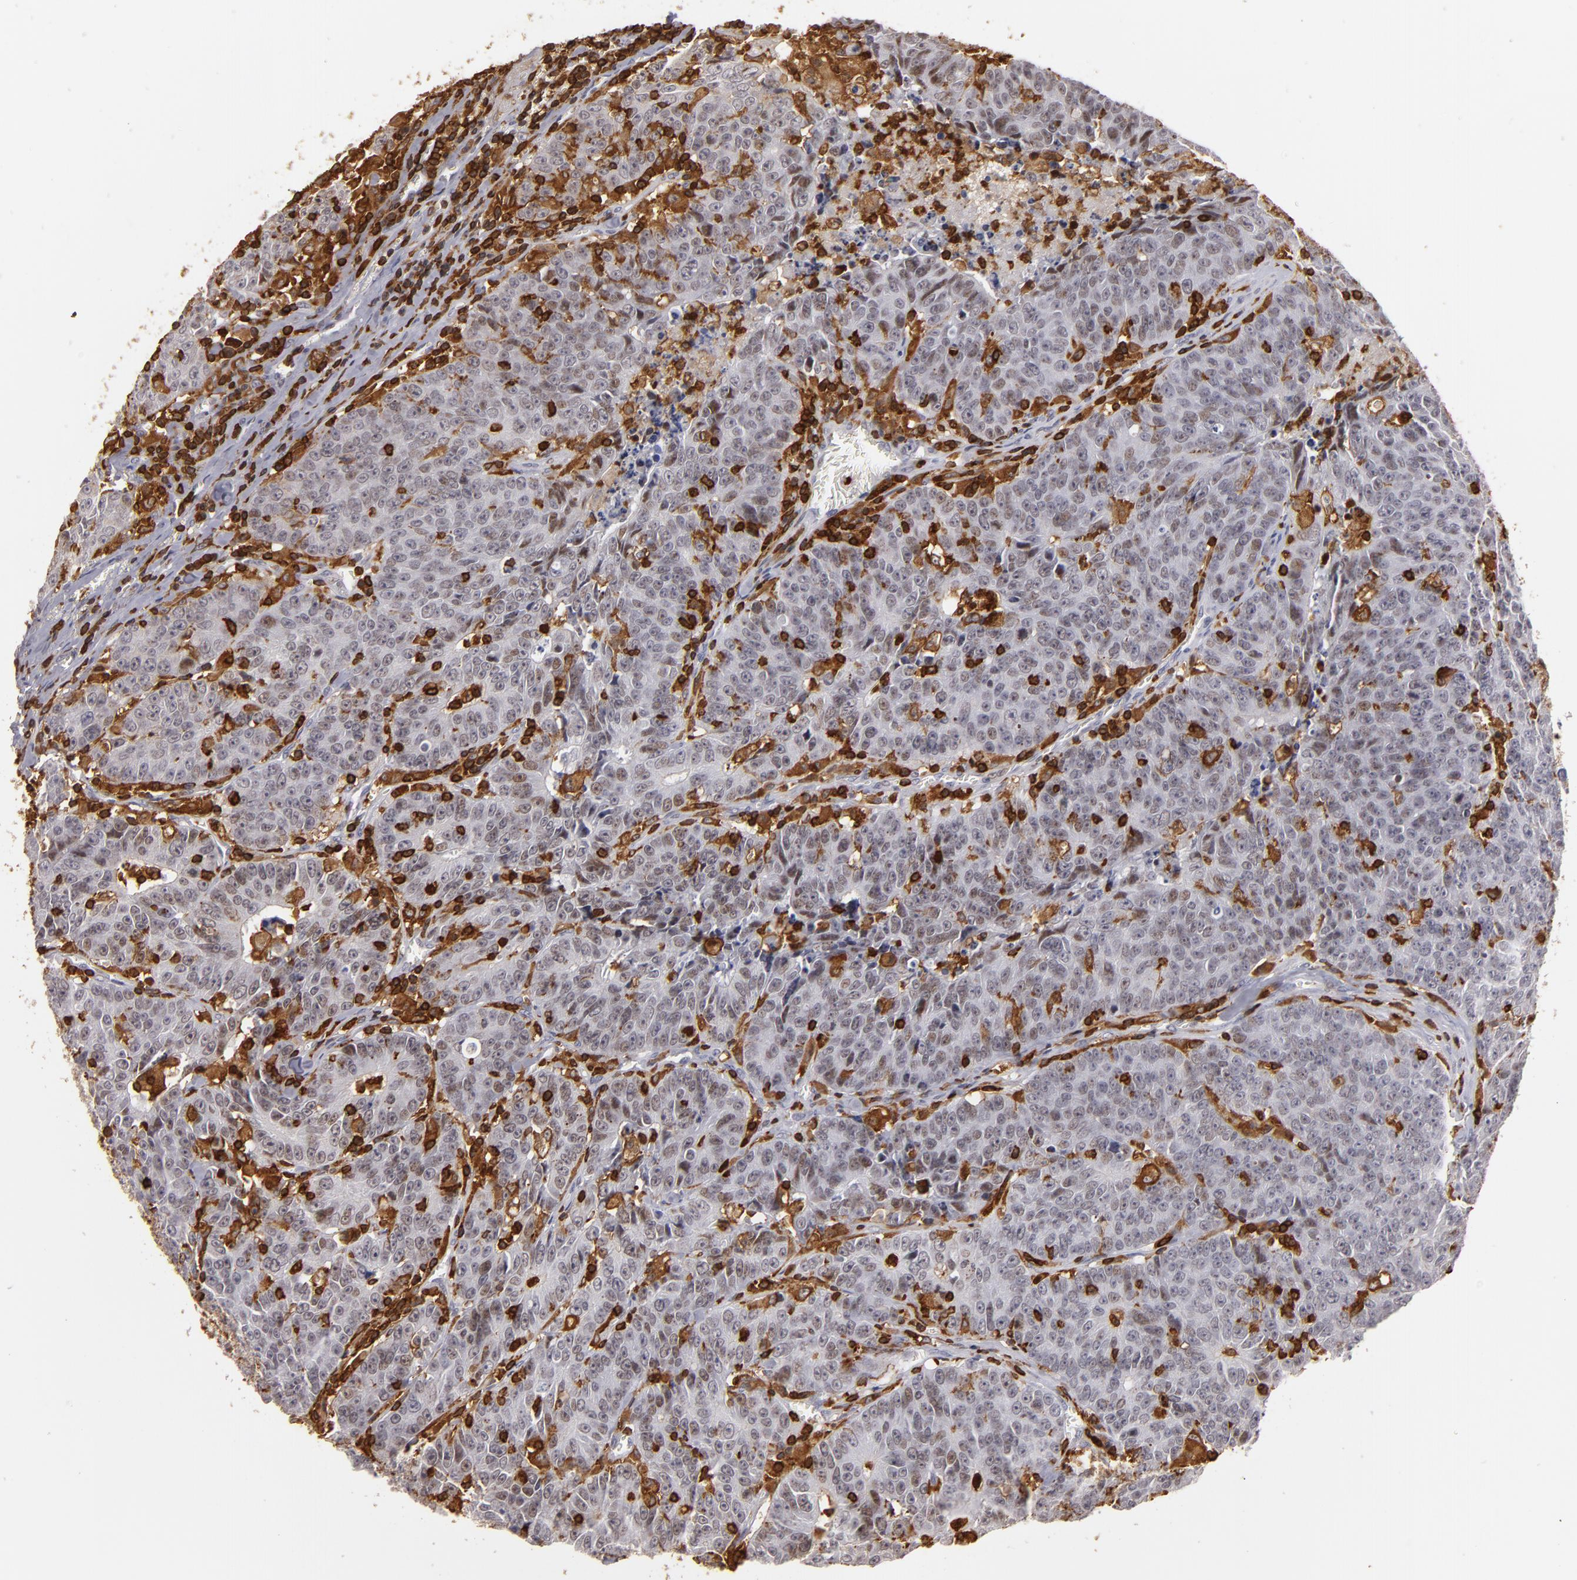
{"staining": {"intensity": "weak", "quantity": "<25%", "location": "nuclear"}, "tissue": "colorectal cancer", "cell_type": "Tumor cells", "image_type": "cancer", "snomed": [{"axis": "morphology", "description": "Adenocarcinoma, NOS"}, {"axis": "topography", "description": "Colon"}], "caption": "A histopathology image of human colorectal cancer (adenocarcinoma) is negative for staining in tumor cells. (Immunohistochemistry, brightfield microscopy, high magnification).", "gene": "WAS", "patient": {"sex": "female", "age": 53}}